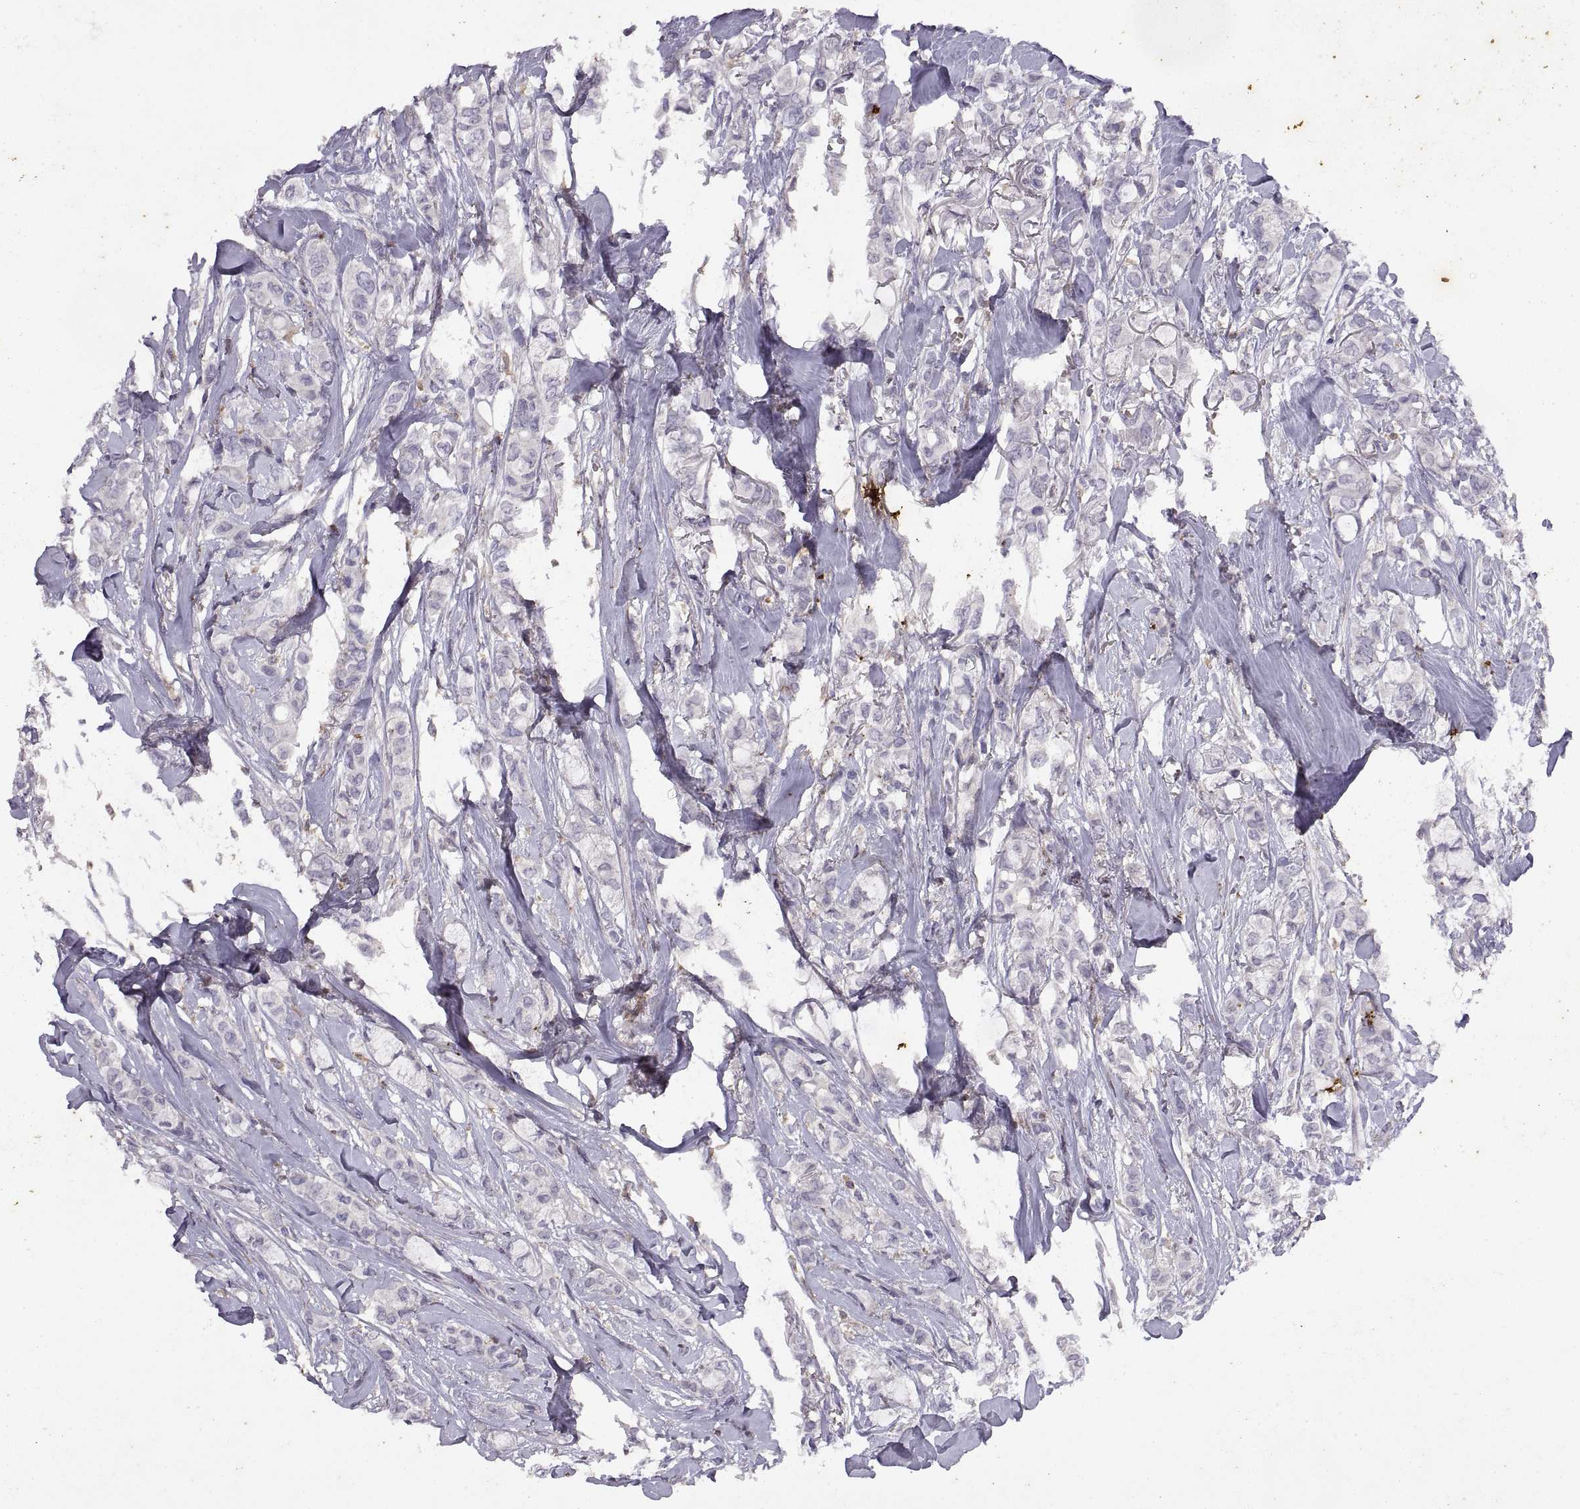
{"staining": {"intensity": "negative", "quantity": "none", "location": "none"}, "tissue": "breast cancer", "cell_type": "Tumor cells", "image_type": "cancer", "snomed": [{"axis": "morphology", "description": "Duct carcinoma"}, {"axis": "topography", "description": "Breast"}], "caption": "Immunohistochemical staining of infiltrating ductal carcinoma (breast) displays no significant staining in tumor cells.", "gene": "DOK3", "patient": {"sex": "female", "age": 85}}